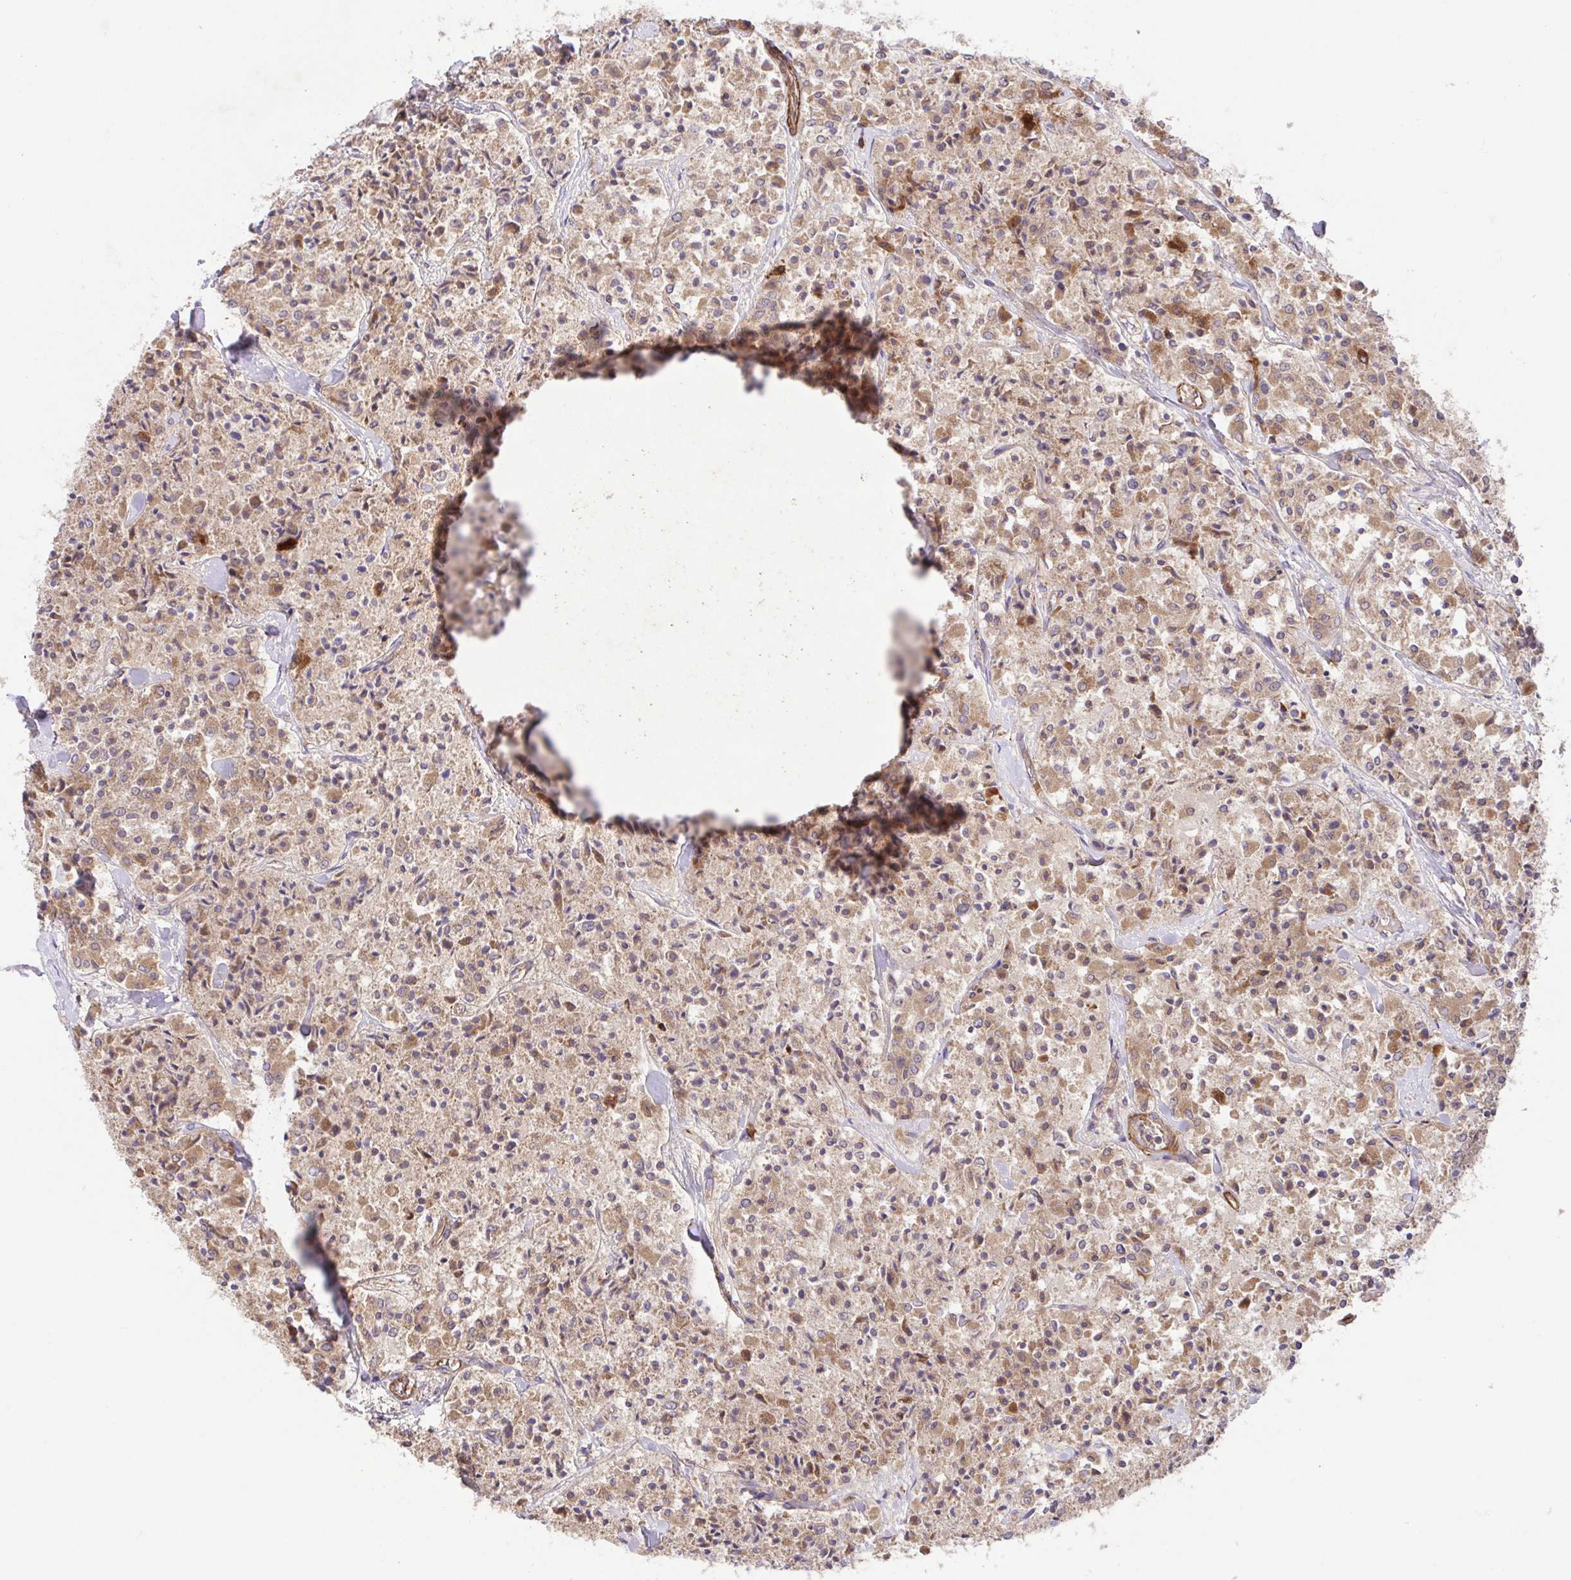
{"staining": {"intensity": "moderate", "quantity": "25%-75%", "location": "cytoplasmic/membranous"}, "tissue": "carcinoid", "cell_type": "Tumor cells", "image_type": "cancer", "snomed": [{"axis": "morphology", "description": "Carcinoid, malignant, NOS"}, {"axis": "topography", "description": "Lung"}], "caption": "Malignant carcinoid stained for a protein demonstrates moderate cytoplasmic/membranous positivity in tumor cells. (IHC, brightfield microscopy, high magnification).", "gene": "IDE", "patient": {"sex": "male", "age": 71}}